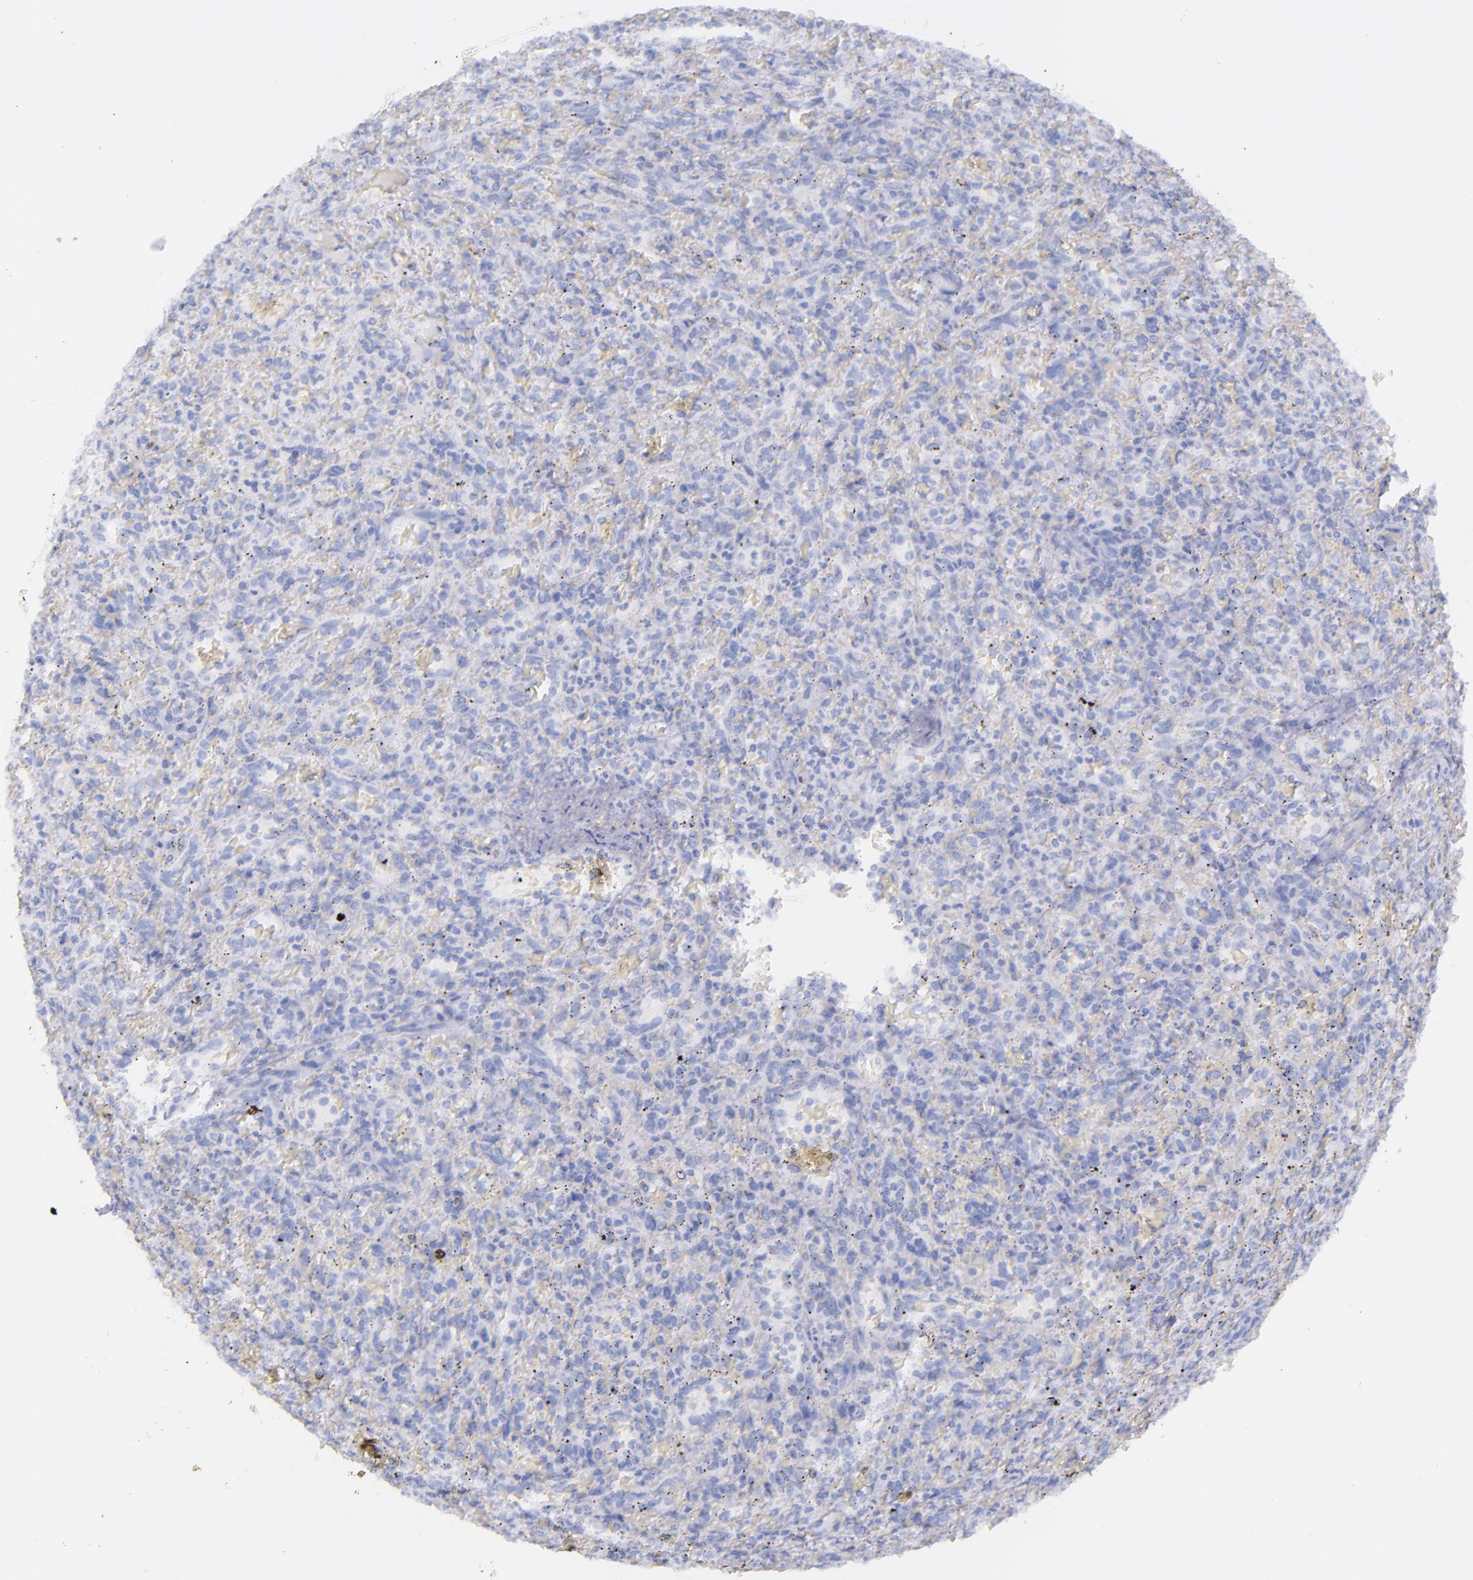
{"staining": {"intensity": "negative", "quantity": "none", "location": "none"}, "tissue": "lymphoma", "cell_type": "Tumor cells", "image_type": "cancer", "snomed": [{"axis": "morphology", "description": "Malignant lymphoma, non-Hodgkin's type, Low grade"}, {"axis": "topography", "description": "Spleen"}], "caption": "Tumor cells are negative for brown protein staining in lymphoma. Brightfield microscopy of immunohistochemistry (IHC) stained with DAB (brown) and hematoxylin (blue), captured at high magnification.", "gene": "SFTPA2", "patient": {"sex": "female", "age": 64}}